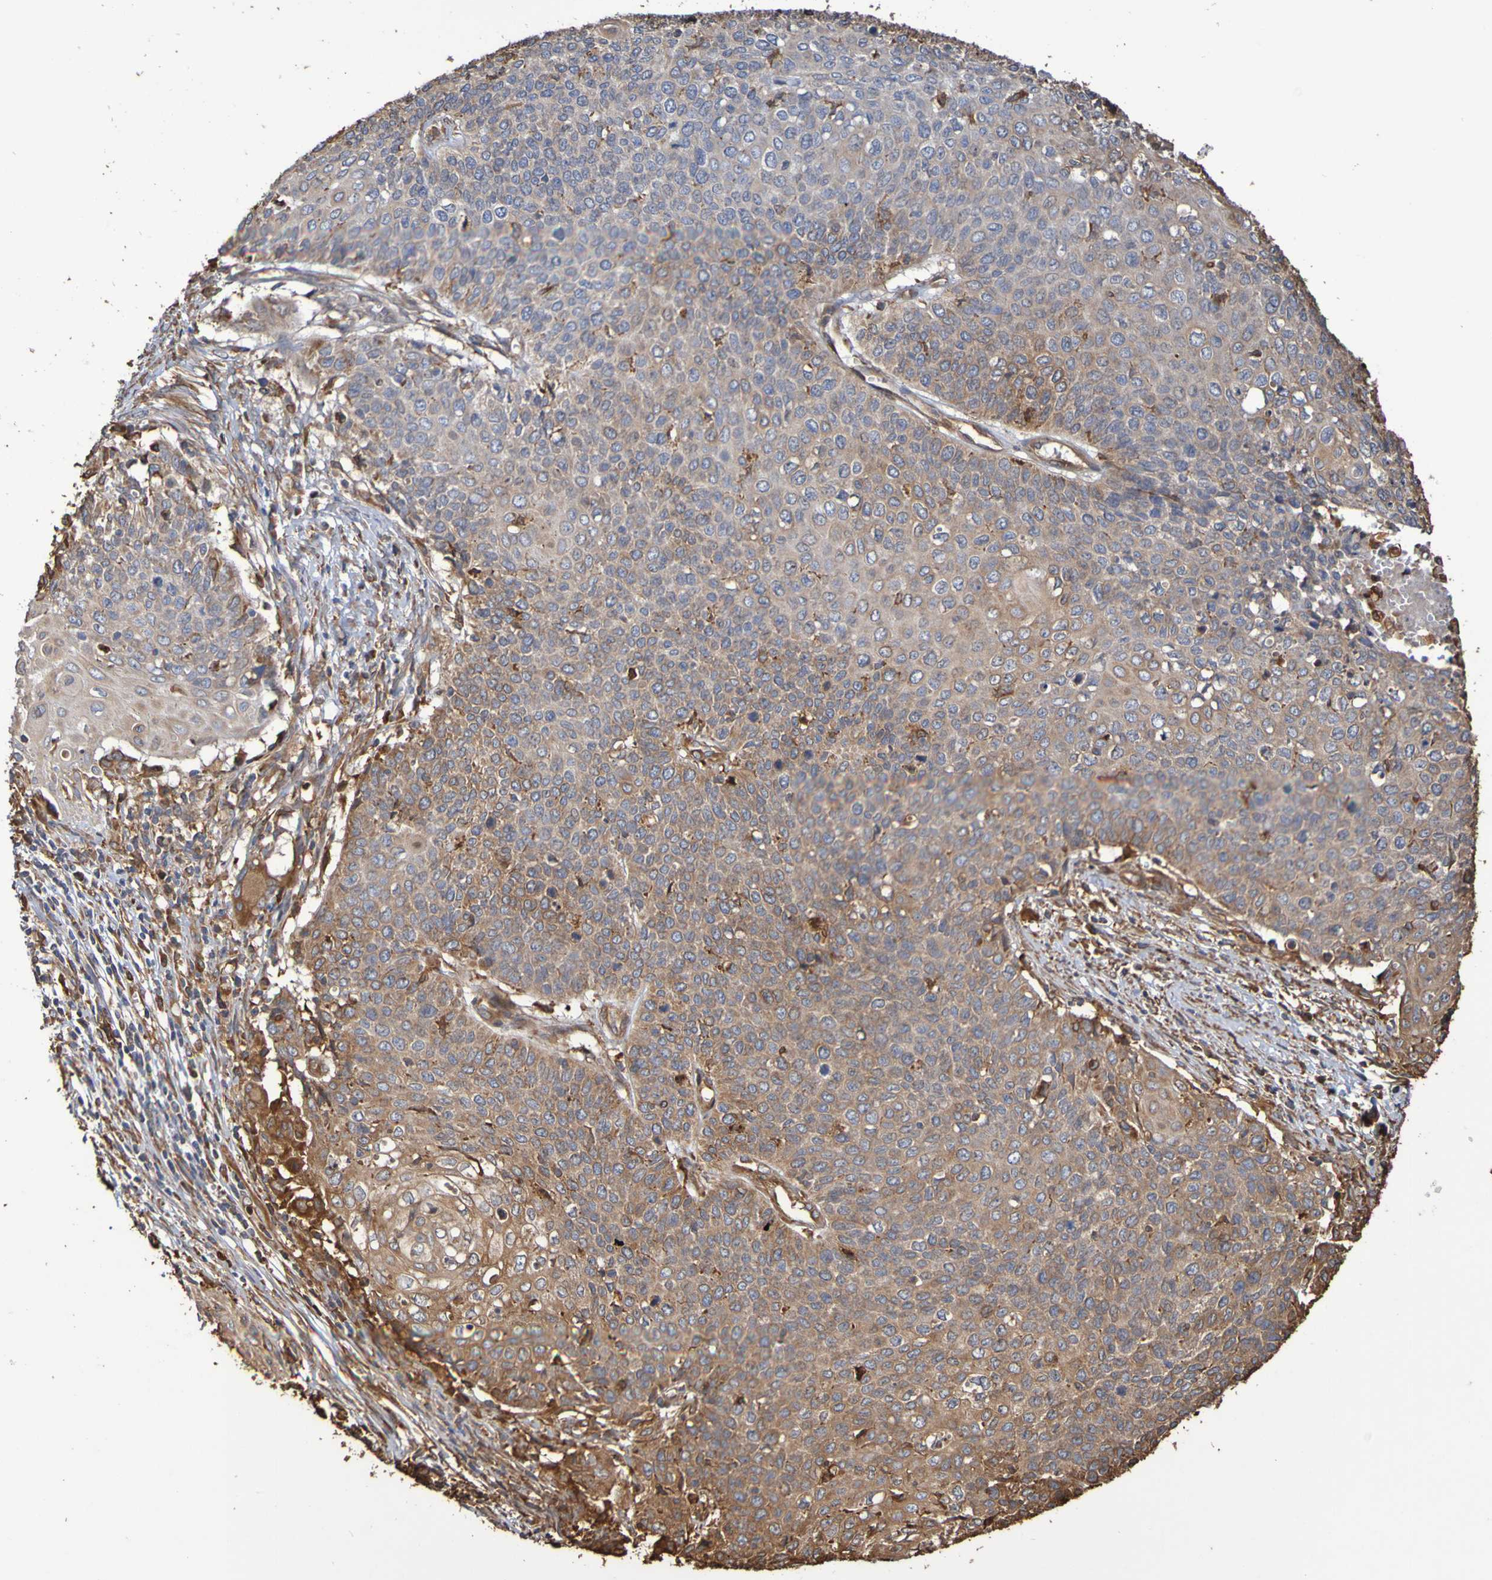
{"staining": {"intensity": "weak", "quantity": "25%-75%", "location": "cytoplasmic/membranous"}, "tissue": "cervical cancer", "cell_type": "Tumor cells", "image_type": "cancer", "snomed": [{"axis": "morphology", "description": "Squamous cell carcinoma, NOS"}, {"axis": "topography", "description": "Cervix"}], "caption": "There is low levels of weak cytoplasmic/membranous positivity in tumor cells of cervical cancer (squamous cell carcinoma), as demonstrated by immunohistochemical staining (brown color).", "gene": "RAB11A", "patient": {"sex": "female", "age": 39}}